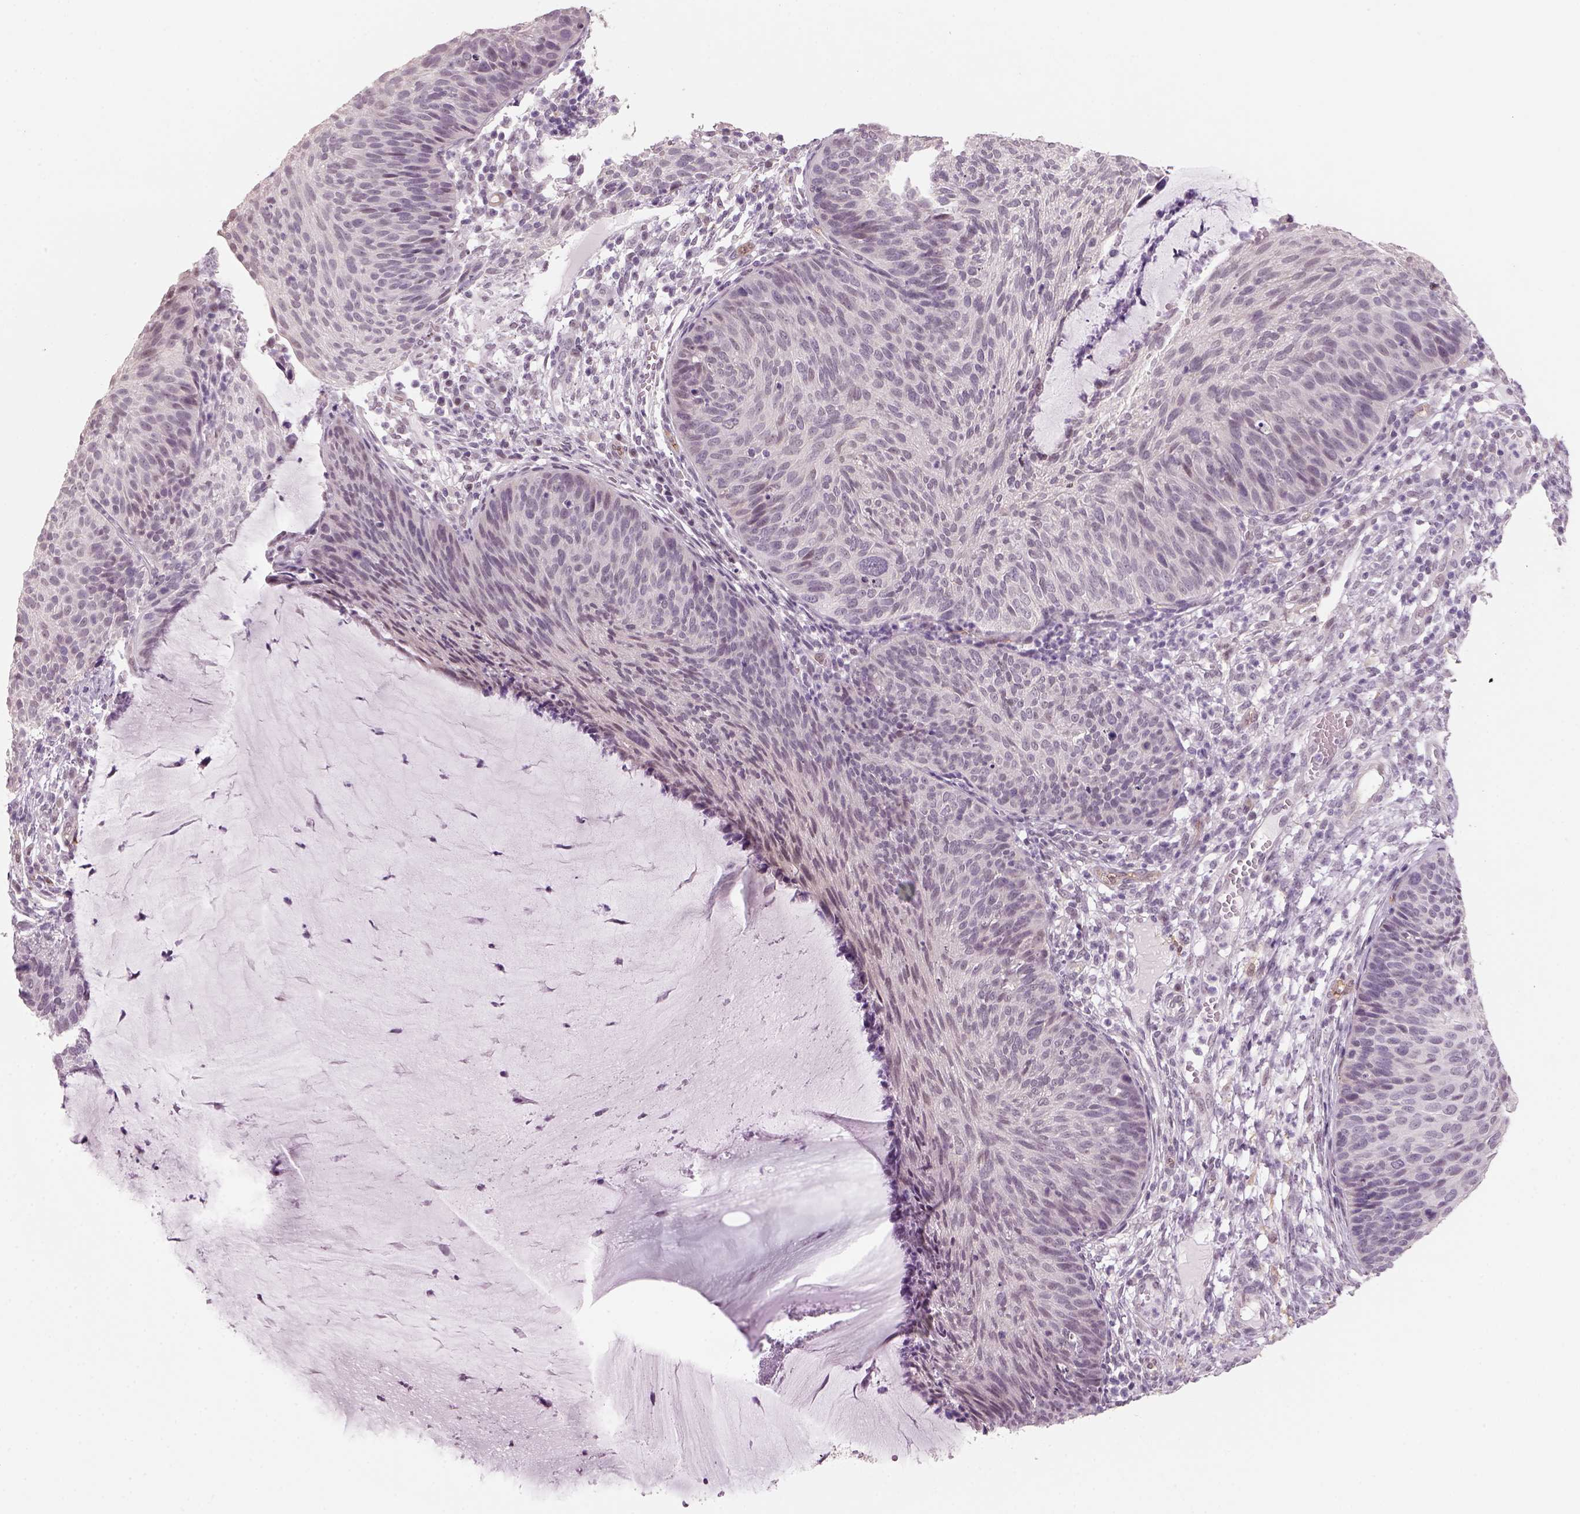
{"staining": {"intensity": "negative", "quantity": "none", "location": "none"}, "tissue": "cervical cancer", "cell_type": "Tumor cells", "image_type": "cancer", "snomed": [{"axis": "morphology", "description": "Squamous cell carcinoma, NOS"}, {"axis": "topography", "description": "Cervix"}], "caption": "IHC image of cervical squamous cell carcinoma stained for a protein (brown), which displays no positivity in tumor cells.", "gene": "NAT8", "patient": {"sex": "female", "age": 36}}